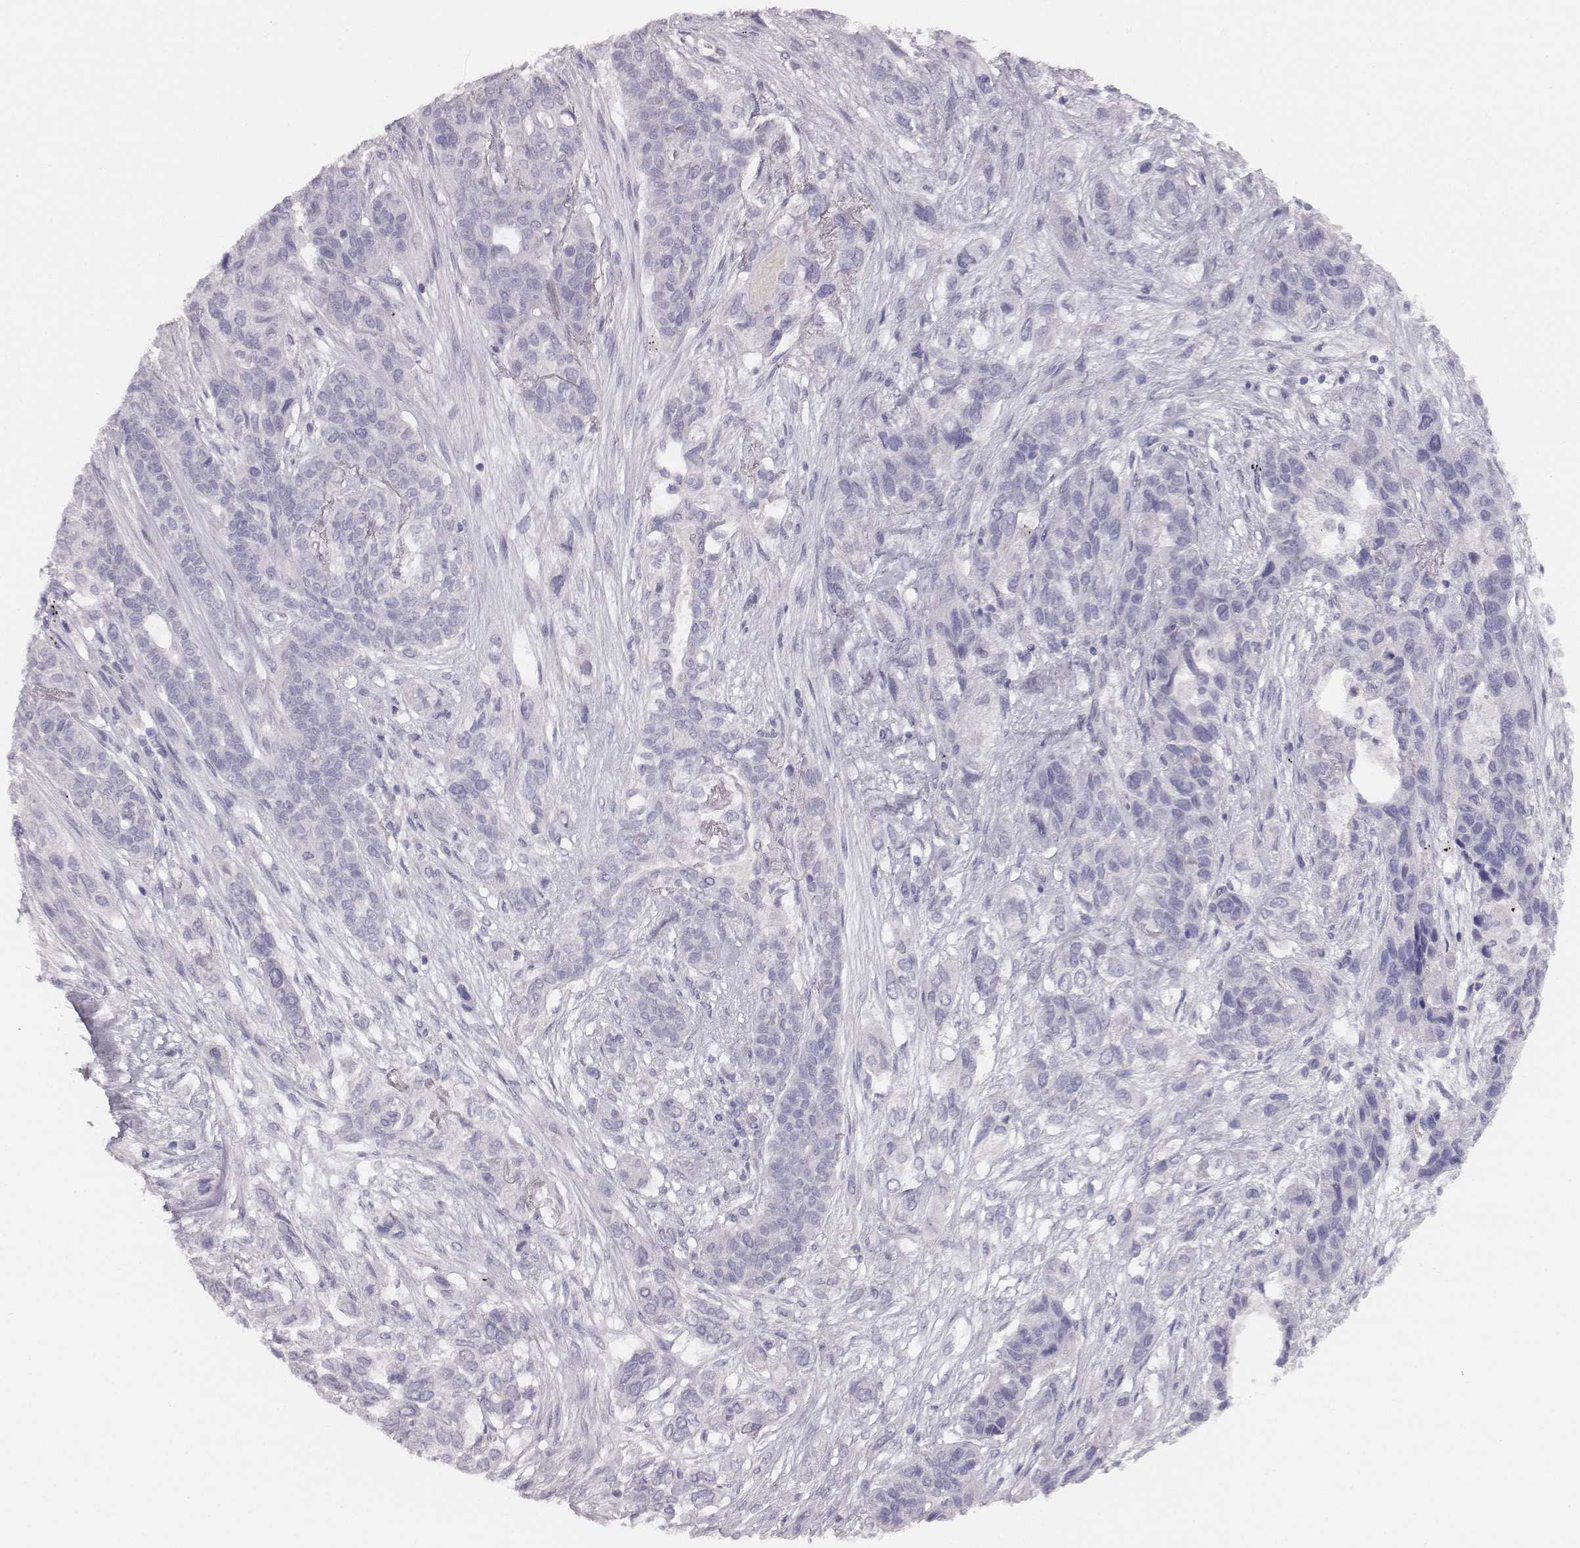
{"staining": {"intensity": "negative", "quantity": "none", "location": "none"}, "tissue": "lung cancer", "cell_type": "Tumor cells", "image_type": "cancer", "snomed": [{"axis": "morphology", "description": "Squamous cell carcinoma, NOS"}, {"axis": "topography", "description": "Lung"}], "caption": "A high-resolution histopathology image shows IHC staining of lung squamous cell carcinoma, which shows no significant expression in tumor cells. The staining was performed using DAB to visualize the protein expression in brown, while the nuclei were stained in blue with hematoxylin (Magnification: 20x).", "gene": "MYH6", "patient": {"sex": "female", "age": 70}}